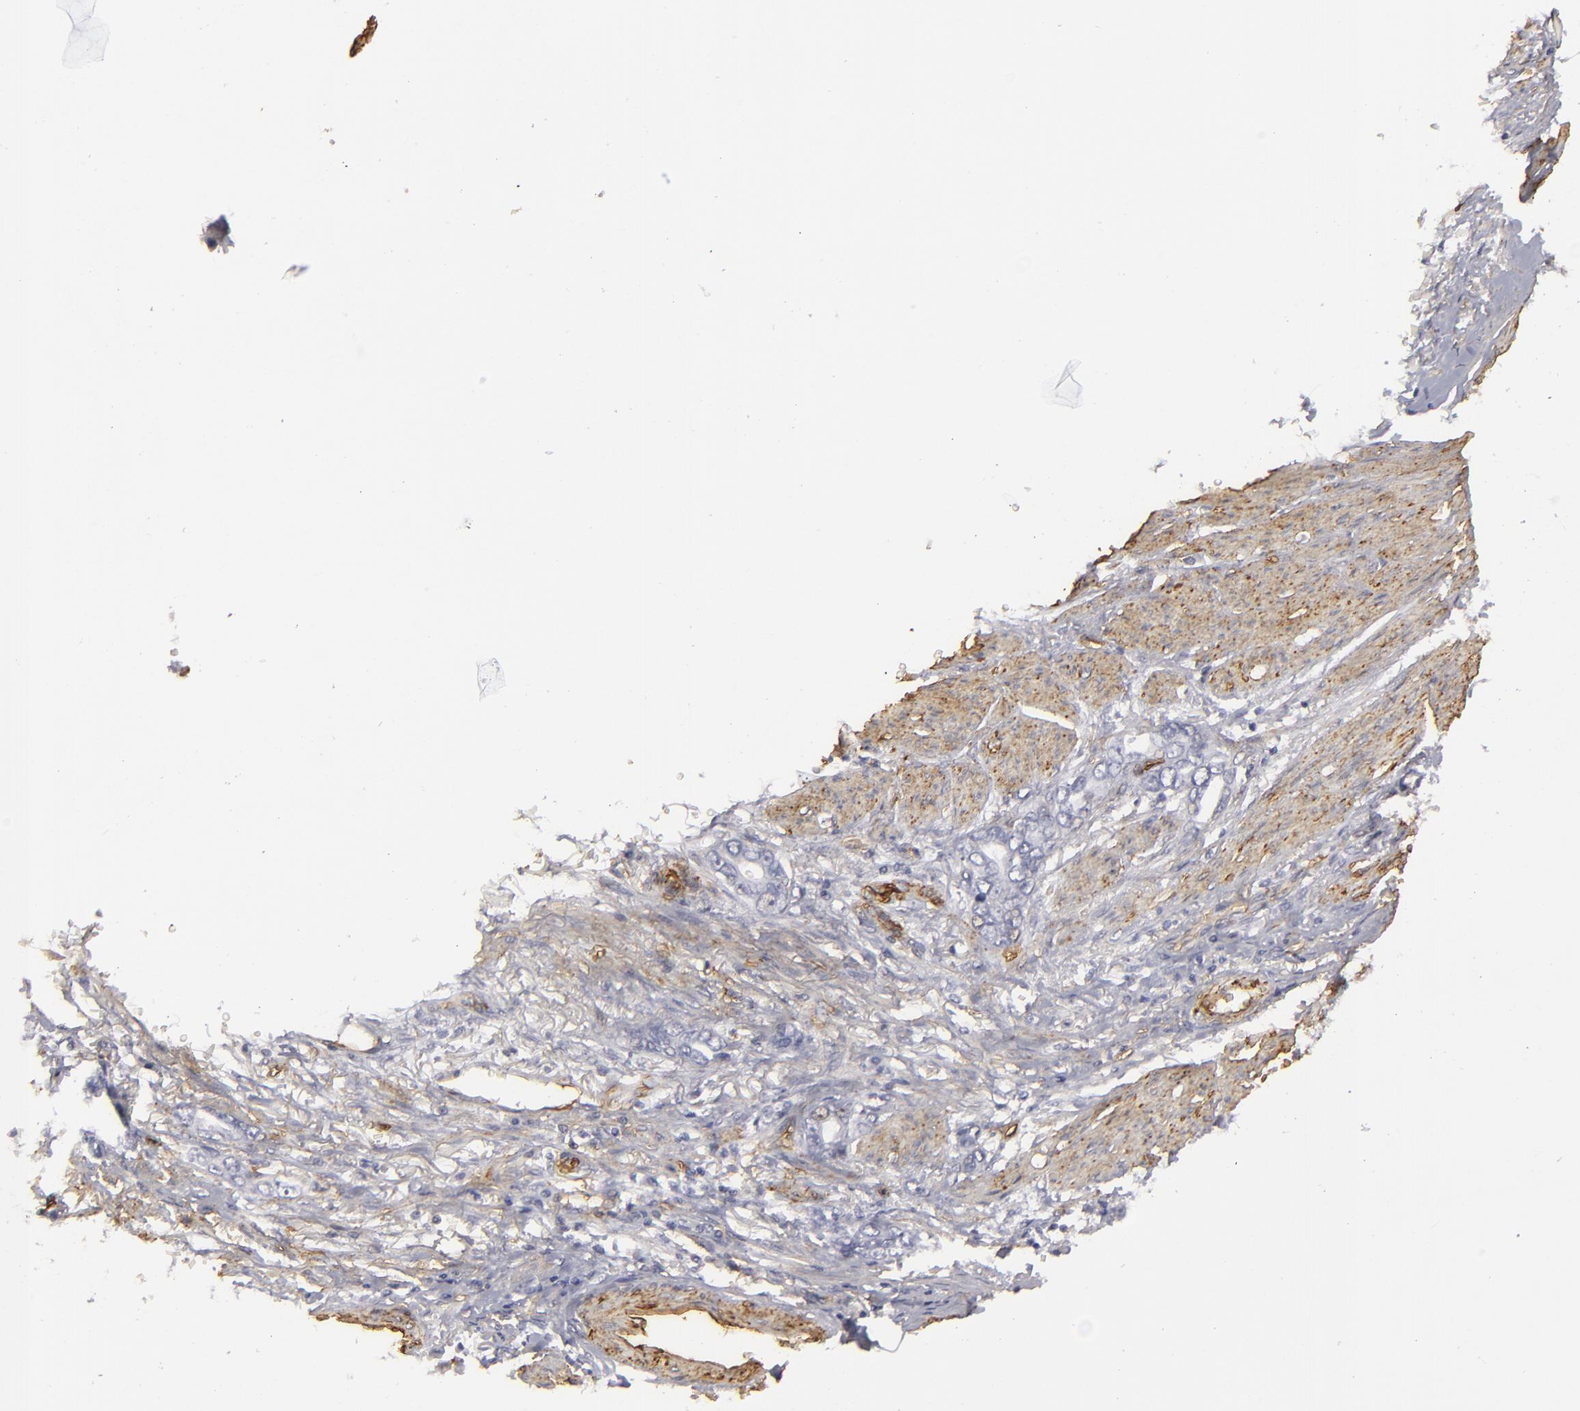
{"staining": {"intensity": "negative", "quantity": "none", "location": "none"}, "tissue": "stomach cancer", "cell_type": "Tumor cells", "image_type": "cancer", "snomed": [{"axis": "morphology", "description": "Adenocarcinoma, NOS"}, {"axis": "topography", "description": "Stomach"}], "caption": "The immunohistochemistry micrograph has no significant staining in tumor cells of adenocarcinoma (stomach) tissue. (Brightfield microscopy of DAB IHC at high magnification).", "gene": "MCAM", "patient": {"sex": "male", "age": 78}}